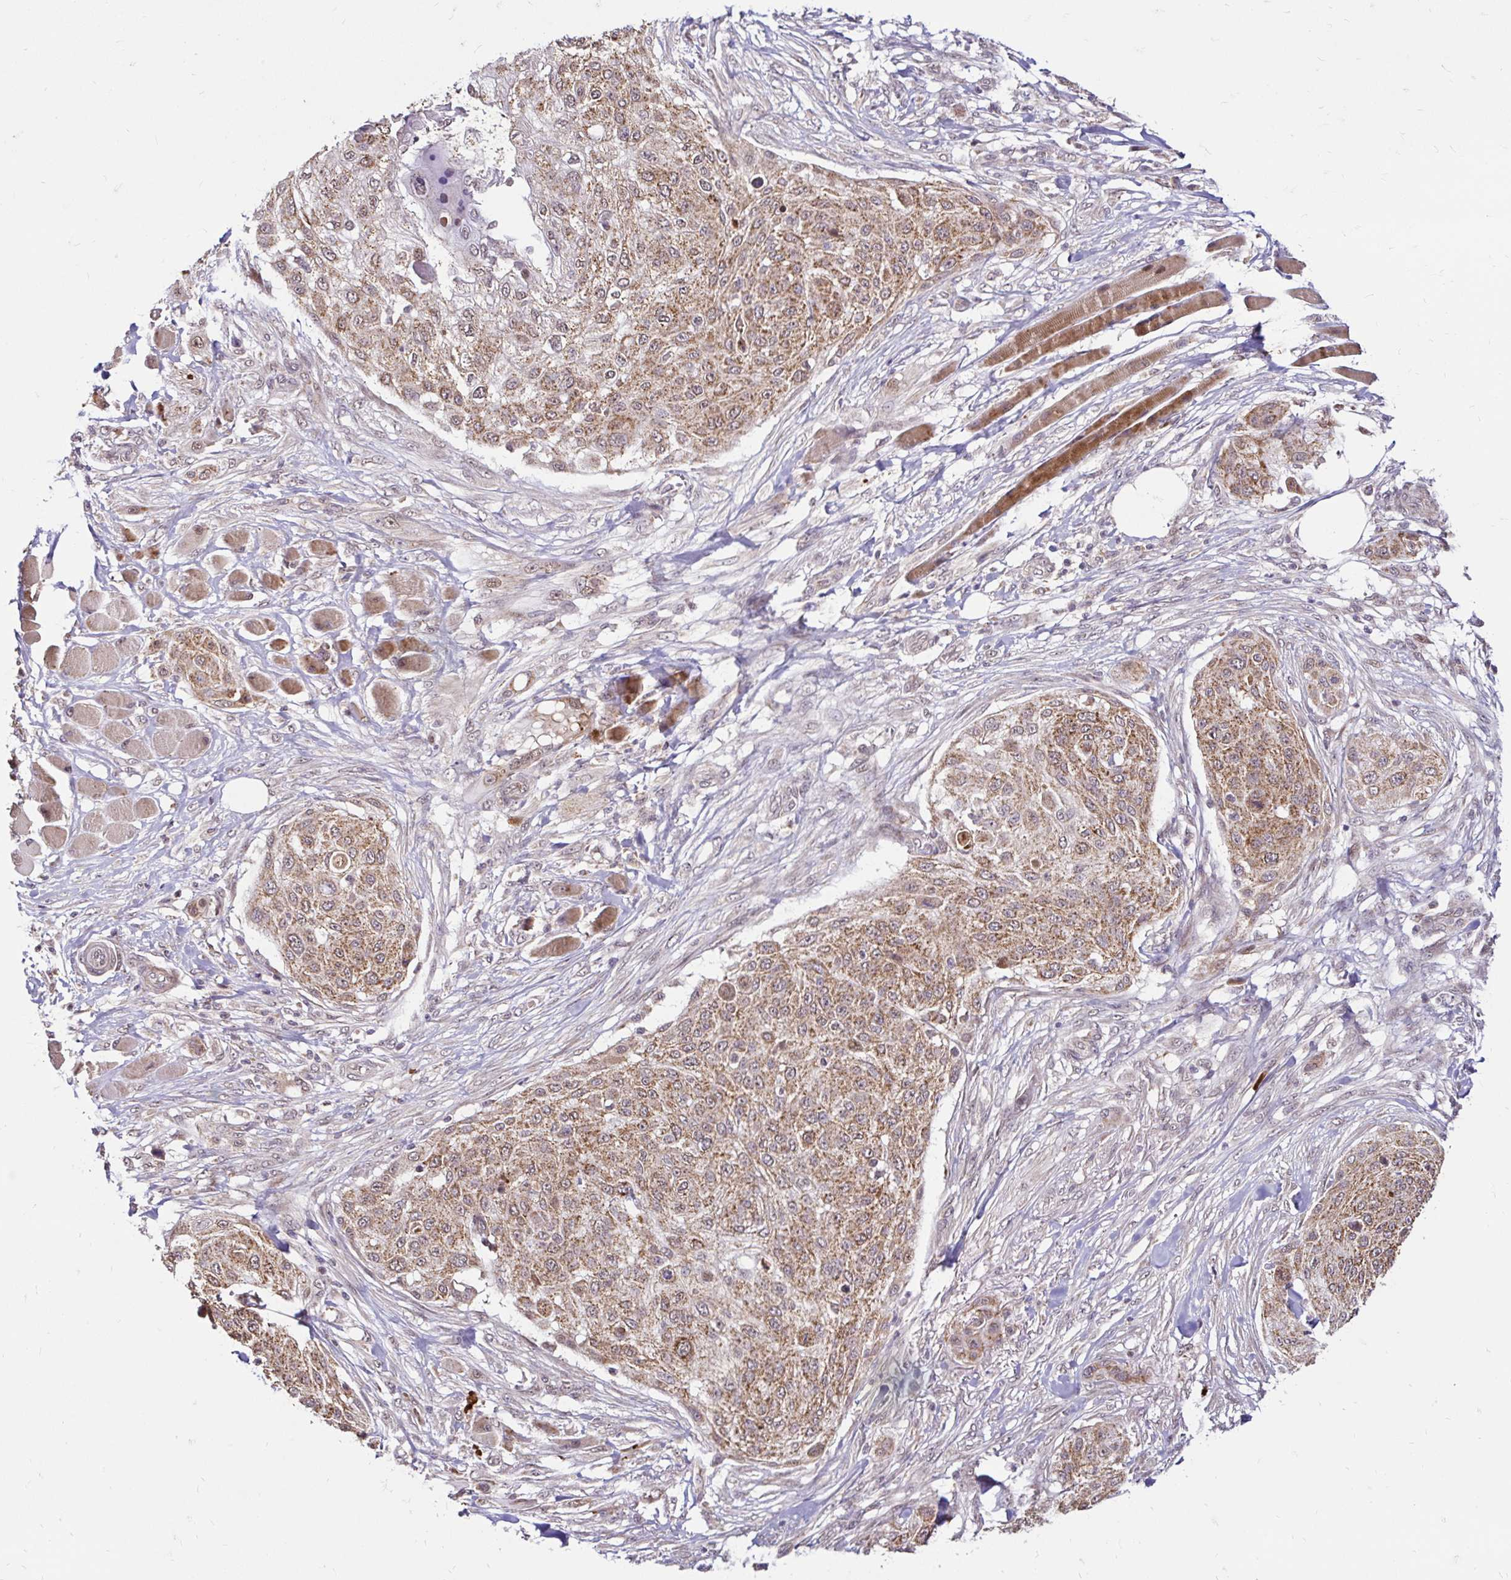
{"staining": {"intensity": "moderate", "quantity": ">75%", "location": "cytoplasmic/membranous"}, "tissue": "skin cancer", "cell_type": "Tumor cells", "image_type": "cancer", "snomed": [{"axis": "morphology", "description": "Squamous cell carcinoma, NOS"}, {"axis": "topography", "description": "Skin"}], "caption": "This photomicrograph displays IHC staining of squamous cell carcinoma (skin), with medium moderate cytoplasmic/membranous positivity in approximately >75% of tumor cells.", "gene": "TIMM50", "patient": {"sex": "female", "age": 87}}